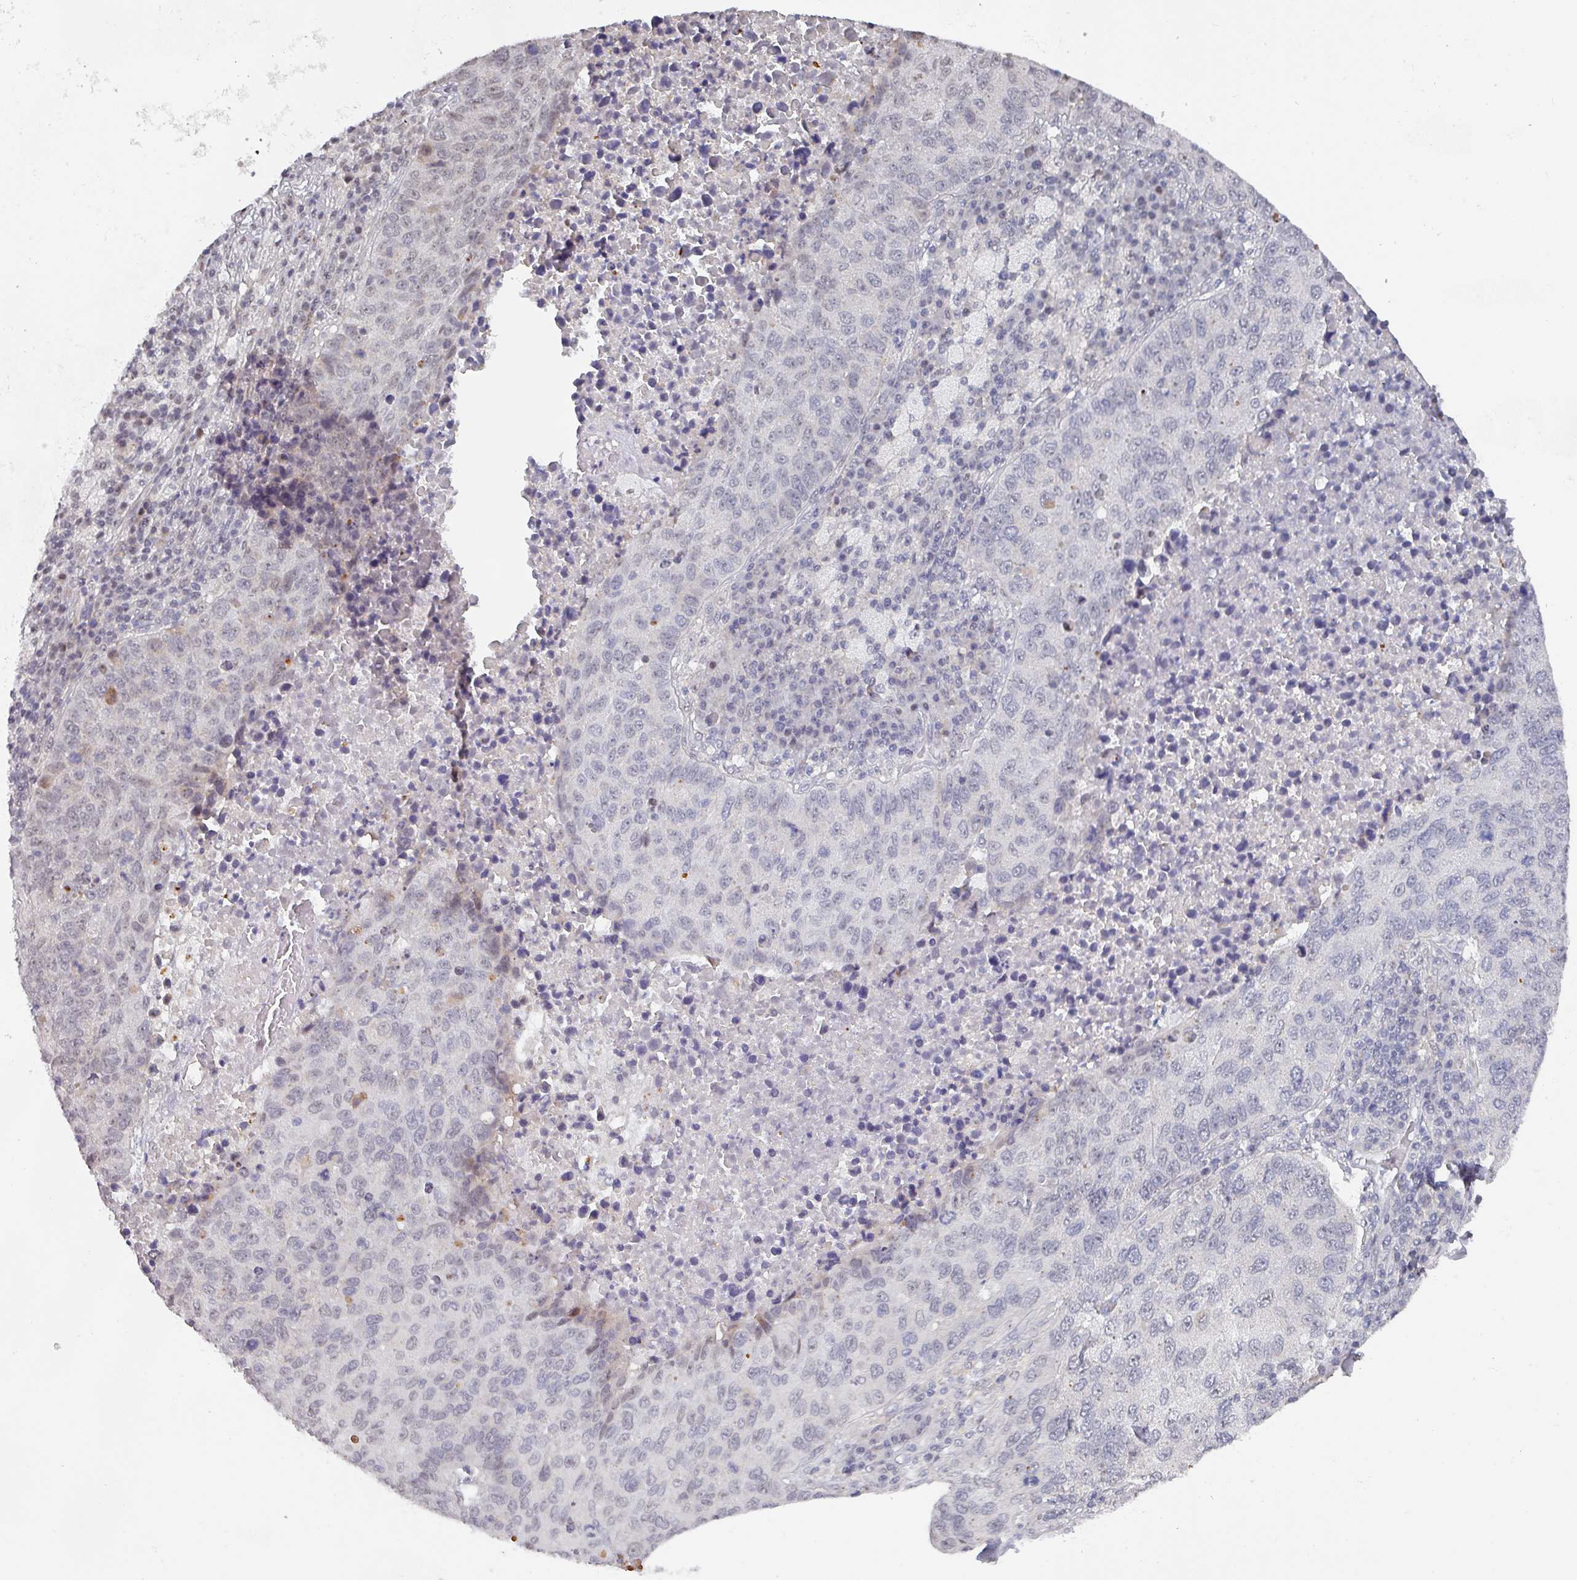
{"staining": {"intensity": "negative", "quantity": "none", "location": "none"}, "tissue": "lung cancer", "cell_type": "Tumor cells", "image_type": "cancer", "snomed": [{"axis": "morphology", "description": "Squamous cell carcinoma, NOS"}, {"axis": "topography", "description": "Lung"}], "caption": "This is an immunohistochemistry image of human lung squamous cell carcinoma. There is no positivity in tumor cells.", "gene": "ZNF654", "patient": {"sex": "male", "age": 73}}